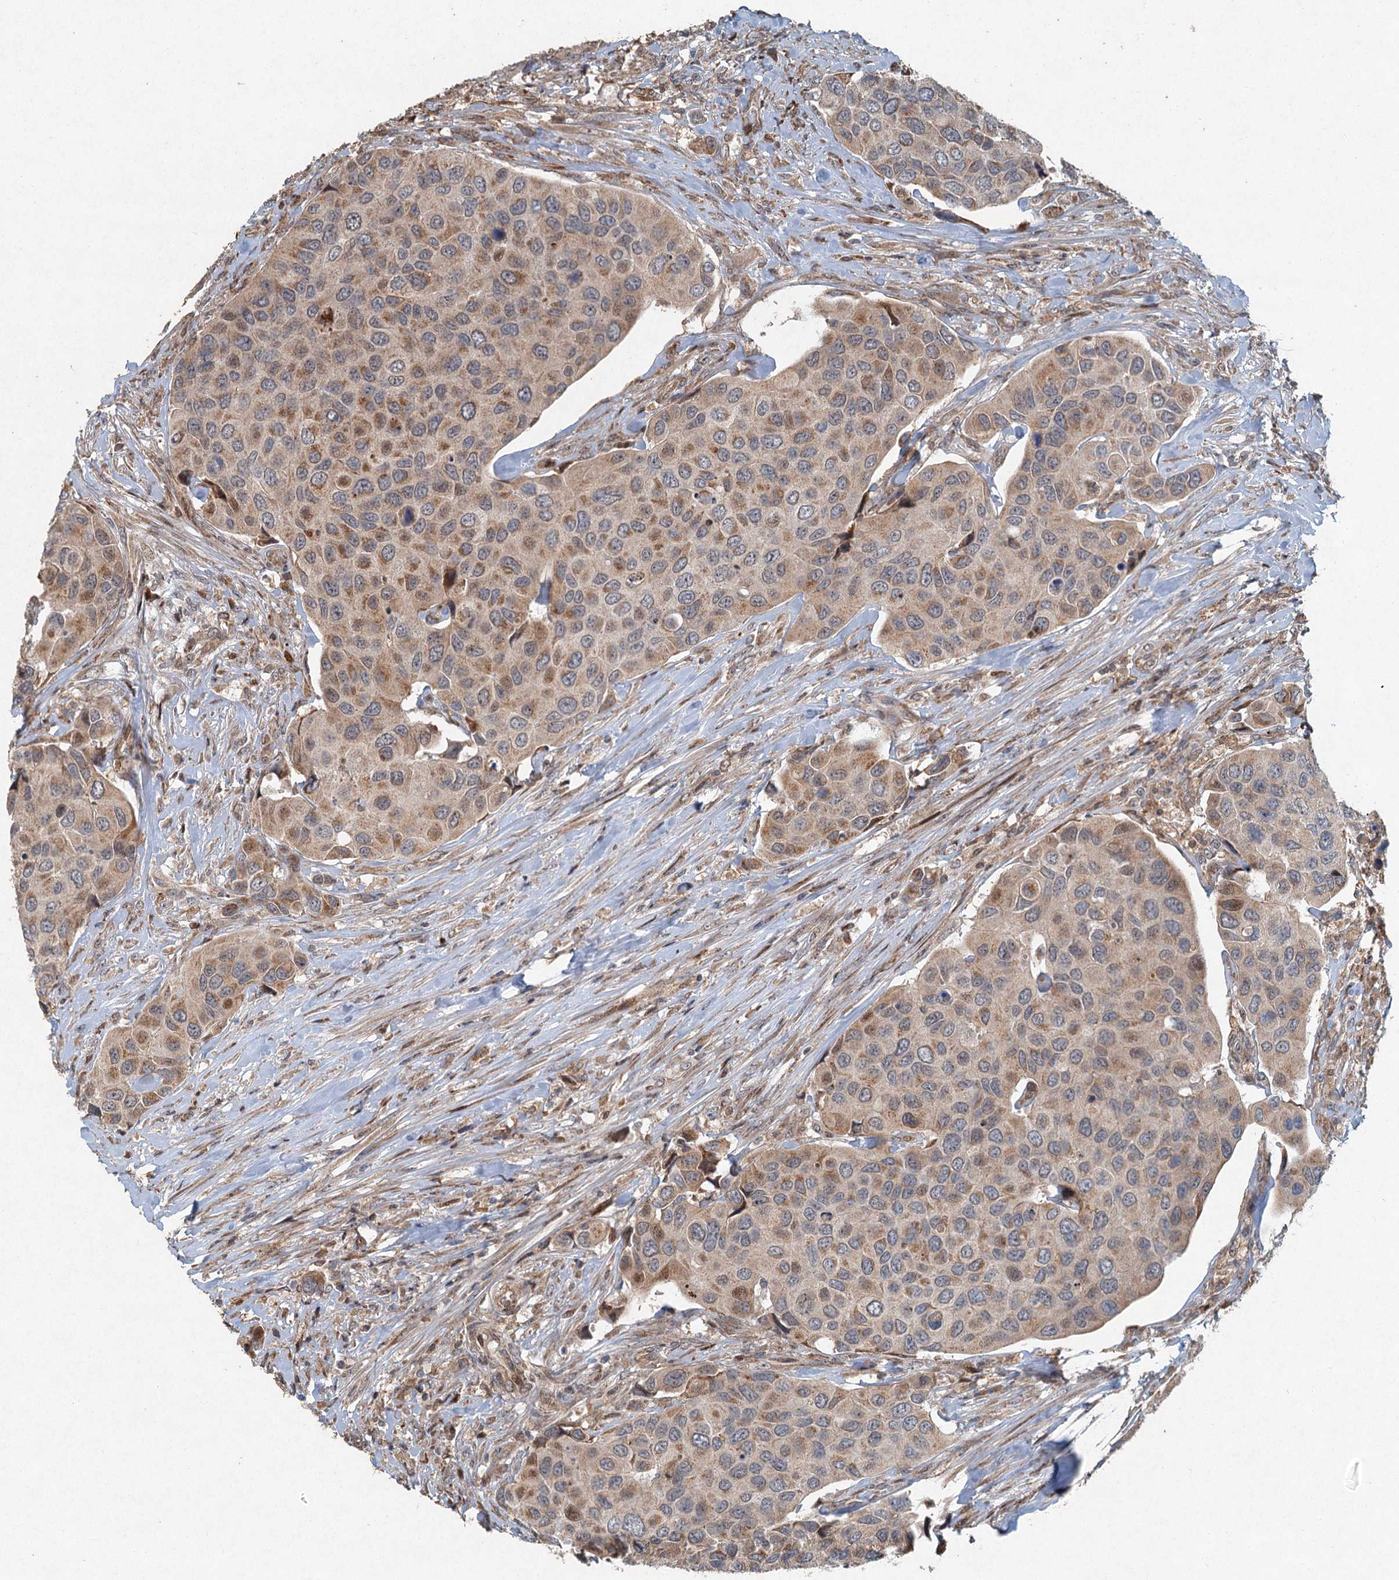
{"staining": {"intensity": "moderate", "quantity": "<25%", "location": "cytoplasmic/membranous,nuclear"}, "tissue": "urothelial cancer", "cell_type": "Tumor cells", "image_type": "cancer", "snomed": [{"axis": "morphology", "description": "Urothelial carcinoma, High grade"}, {"axis": "topography", "description": "Urinary bladder"}], "caption": "High-grade urothelial carcinoma stained with a protein marker demonstrates moderate staining in tumor cells.", "gene": "SRPX2", "patient": {"sex": "male", "age": 74}}